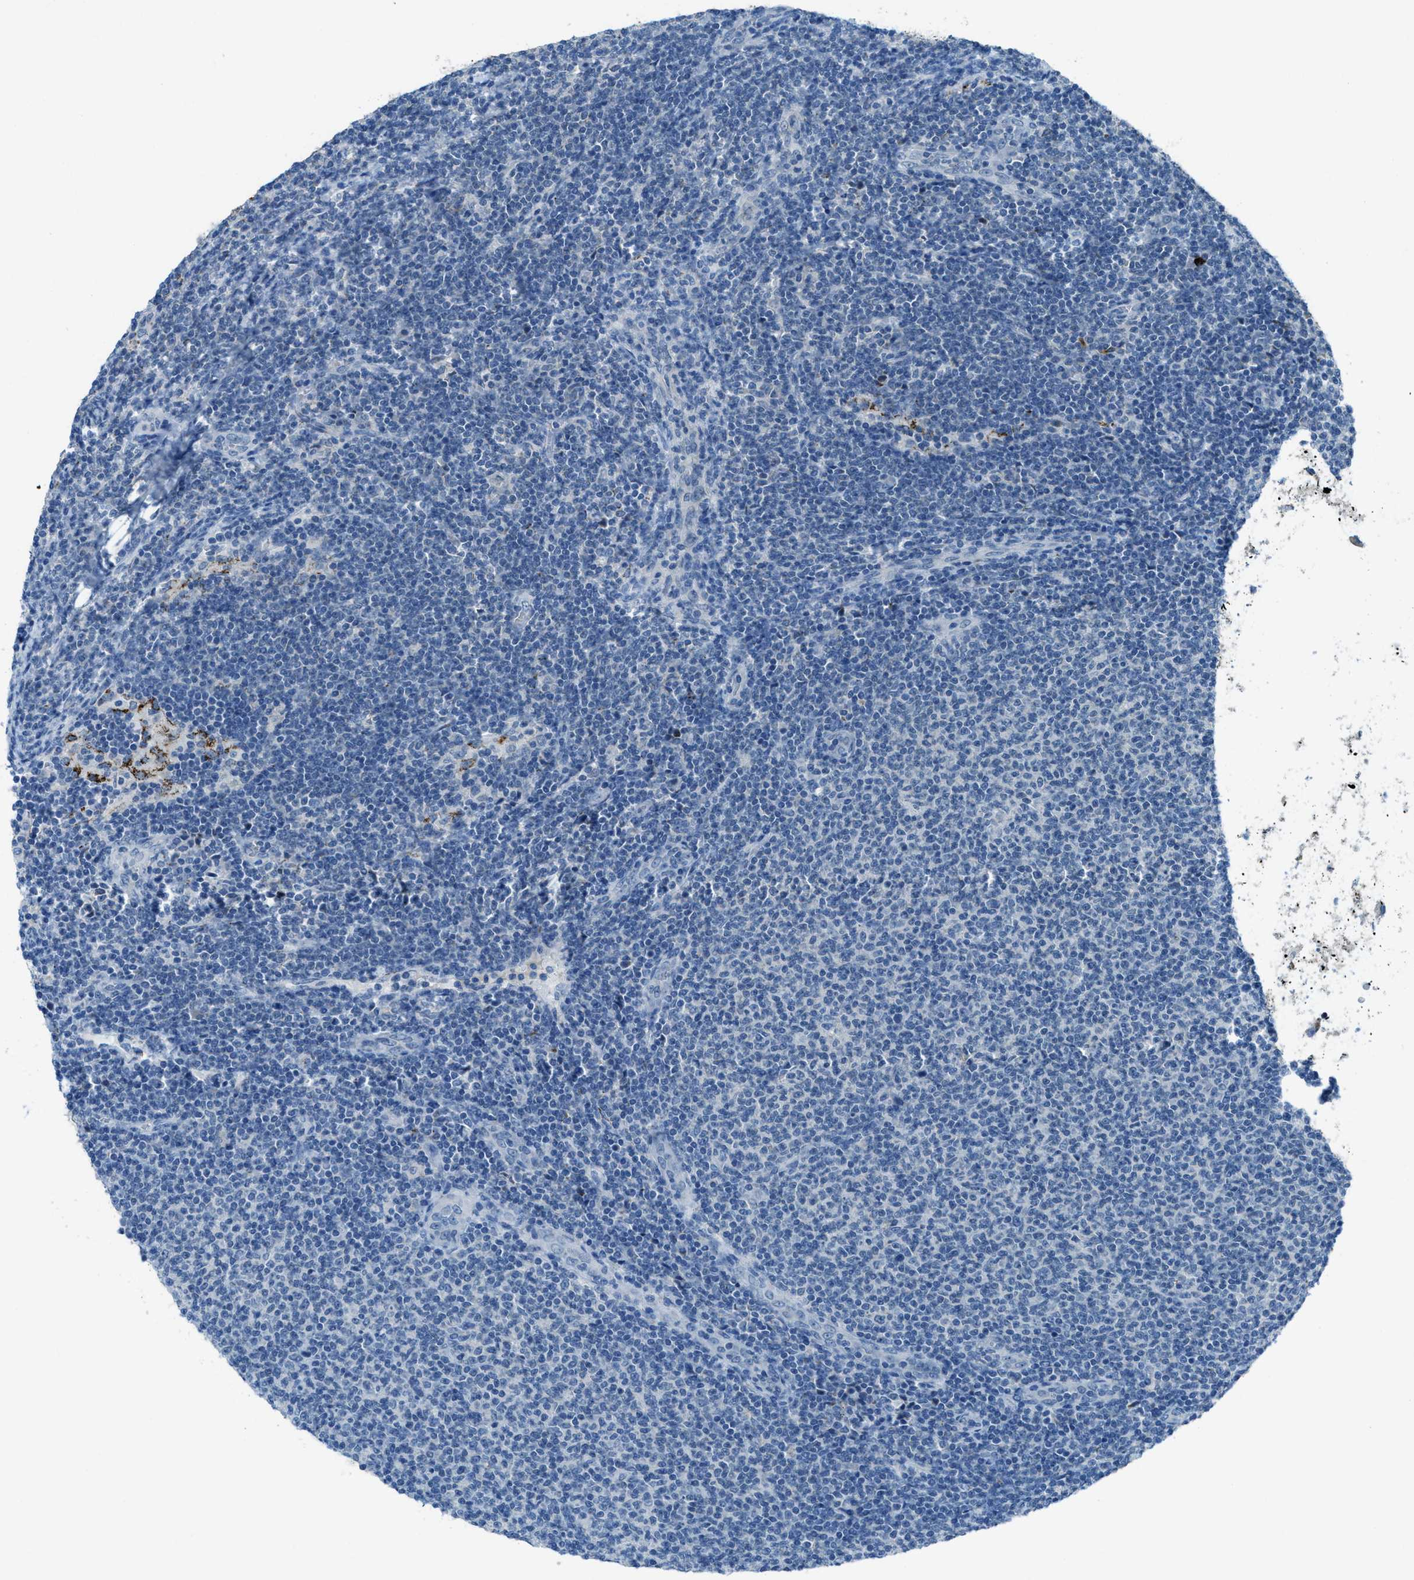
{"staining": {"intensity": "negative", "quantity": "none", "location": "none"}, "tissue": "lymphoma", "cell_type": "Tumor cells", "image_type": "cancer", "snomed": [{"axis": "morphology", "description": "Malignant lymphoma, non-Hodgkin's type, Low grade"}, {"axis": "topography", "description": "Lymph node"}], "caption": "A micrograph of human lymphoma is negative for staining in tumor cells. (DAB immunohistochemistry (IHC) with hematoxylin counter stain).", "gene": "CDON", "patient": {"sex": "male", "age": 66}}